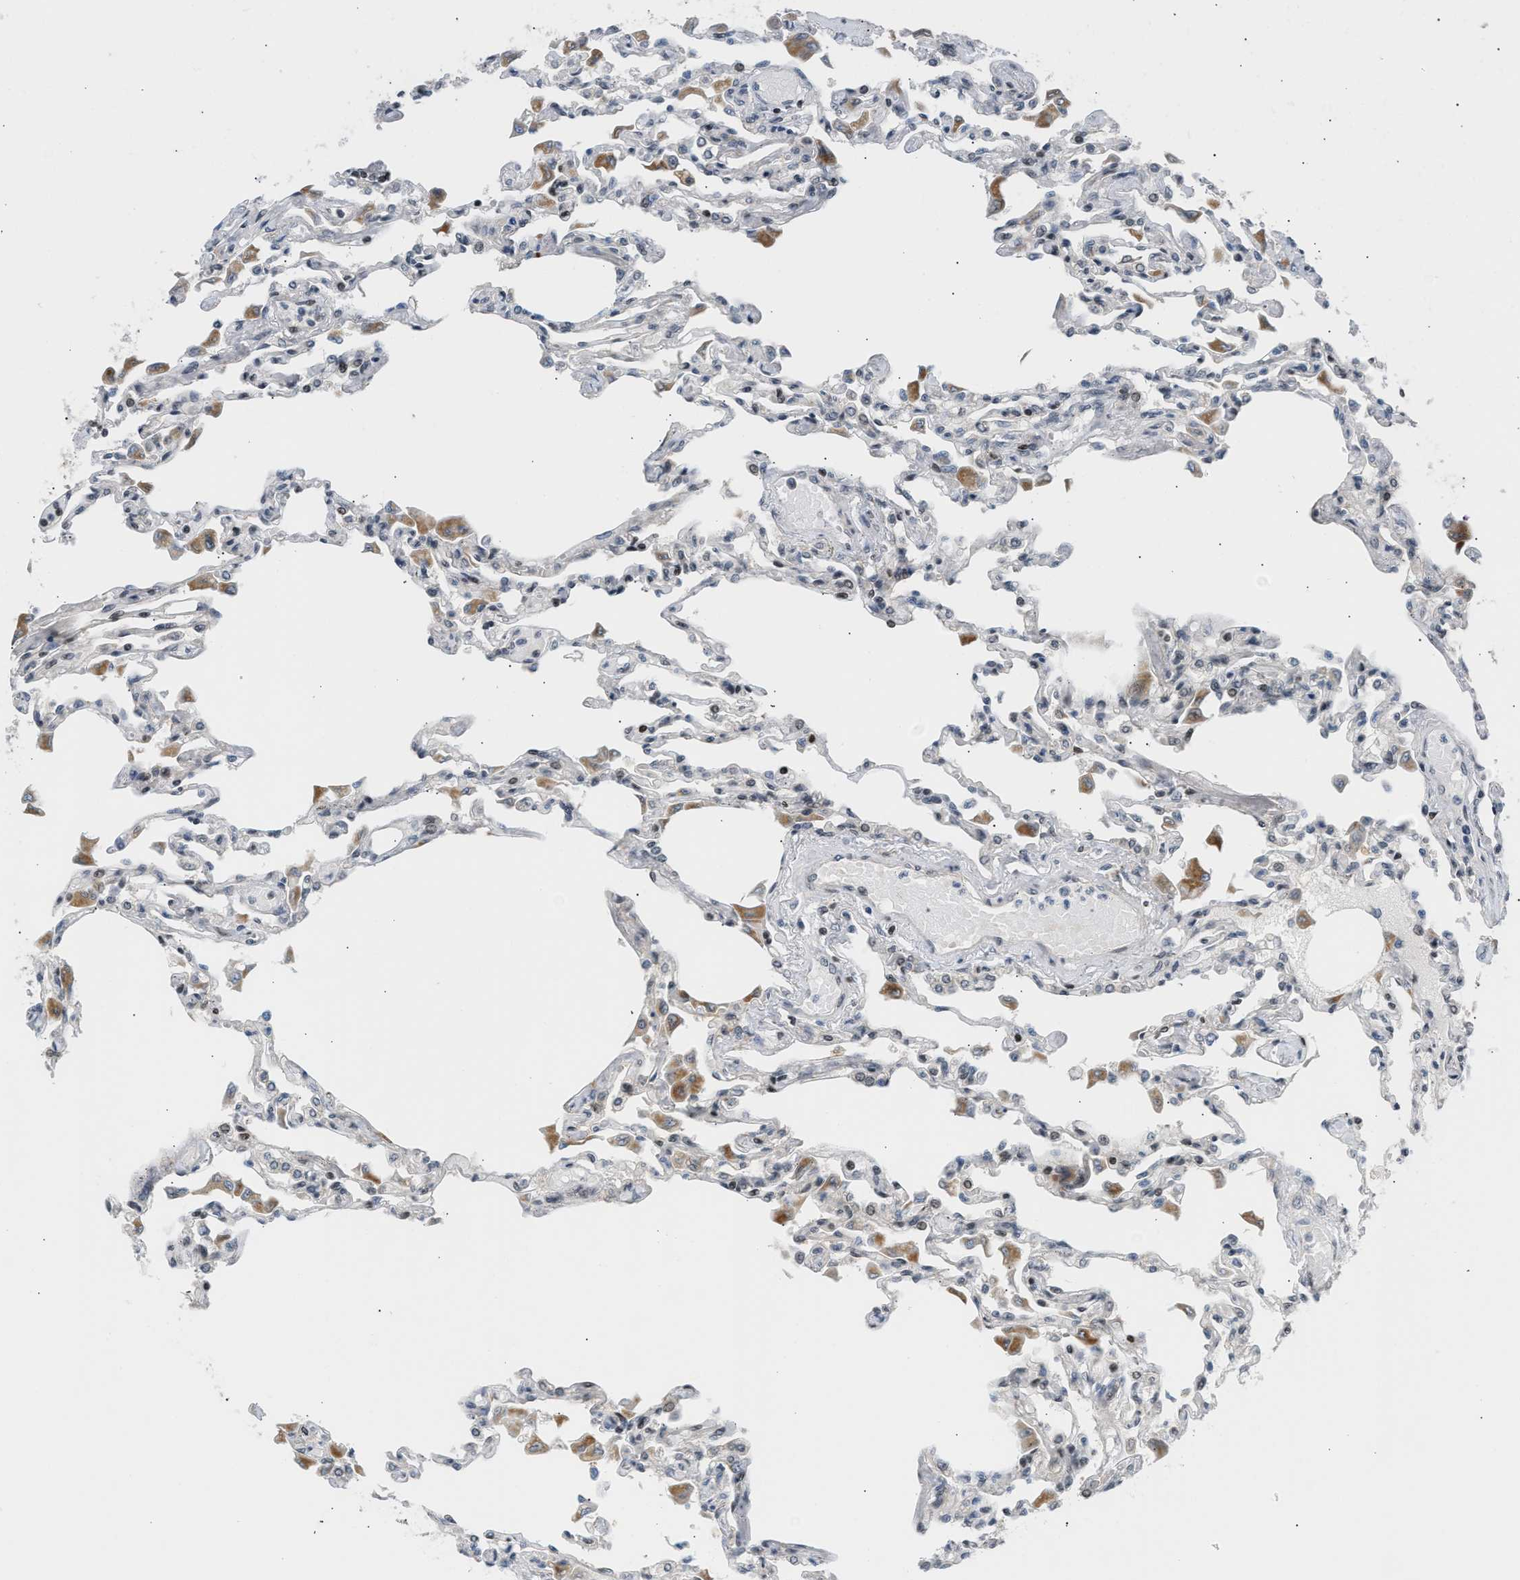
{"staining": {"intensity": "moderate", "quantity": "<25%", "location": "nuclear"}, "tissue": "lung", "cell_type": "Alveolar cells", "image_type": "normal", "snomed": [{"axis": "morphology", "description": "Normal tissue, NOS"}, {"axis": "topography", "description": "Bronchus"}, {"axis": "topography", "description": "Lung"}], "caption": "Protein staining demonstrates moderate nuclear staining in about <25% of alveolar cells in unremarkable lung.", "gene": "NPS", "patient": {"sex": "female", "age": 49}}